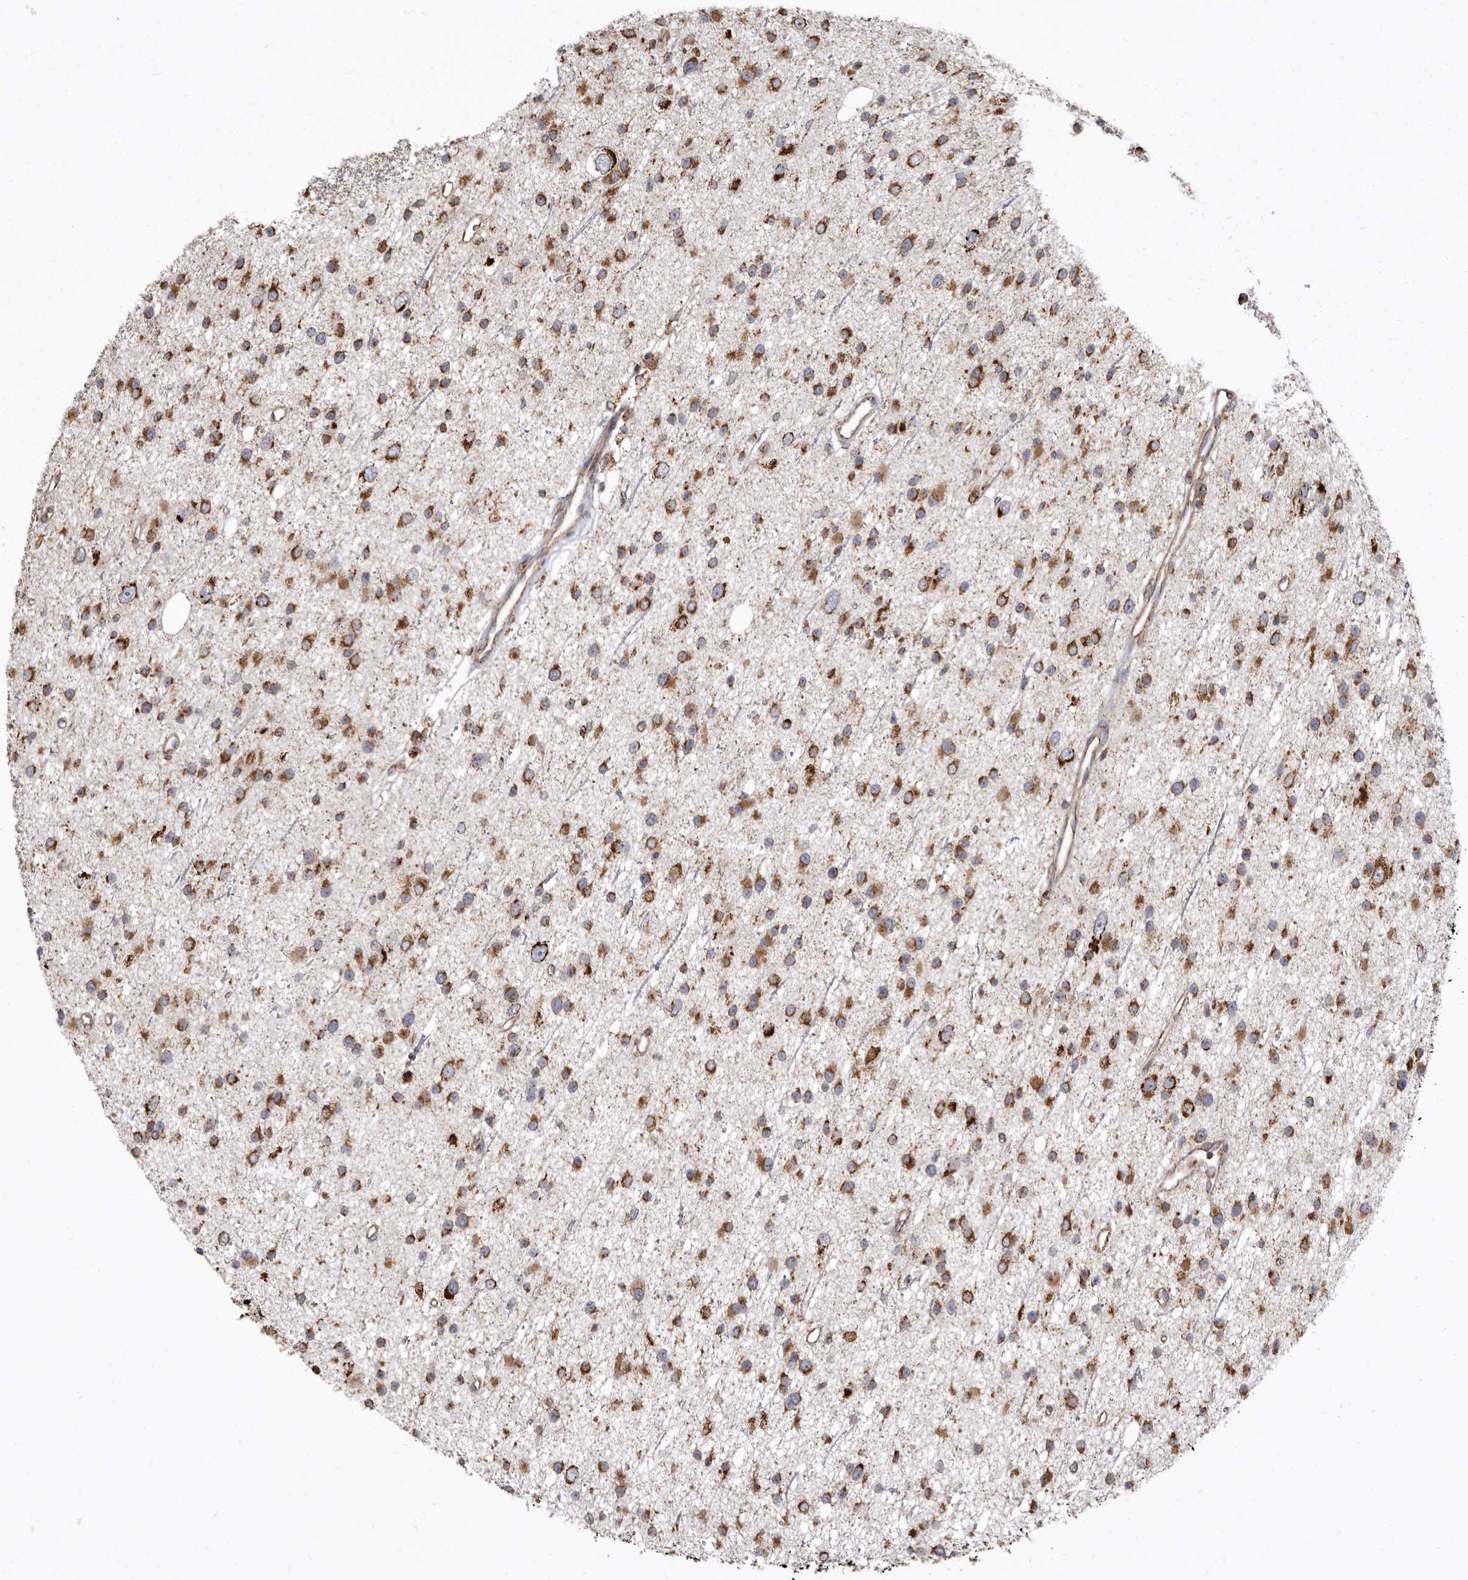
{"staining": {"intensity": "strong", "quantity": ">75%", "location": "cytoplasmic/membranous"}, "tissue": "glioma", "cell_type": "Tumor cells", "image_type": "cancer", "snomed": [{"axis": "morphology", "description": "Glioma, malignant, Low grade"}, {"axis": "topography", "description": "Cerebral cortex"}], "caption": "Immunohistochemical staining of malignant glioma (low-grade) demonstrates high levels of strong cytoplasmic/membranous staining in approximately >75% of tumor cells. (Brightfield microscopy of DAB IHC at high magnification).", "gene": "CDK5RAP3", "patient": {"sex": "female", "age": 39}}